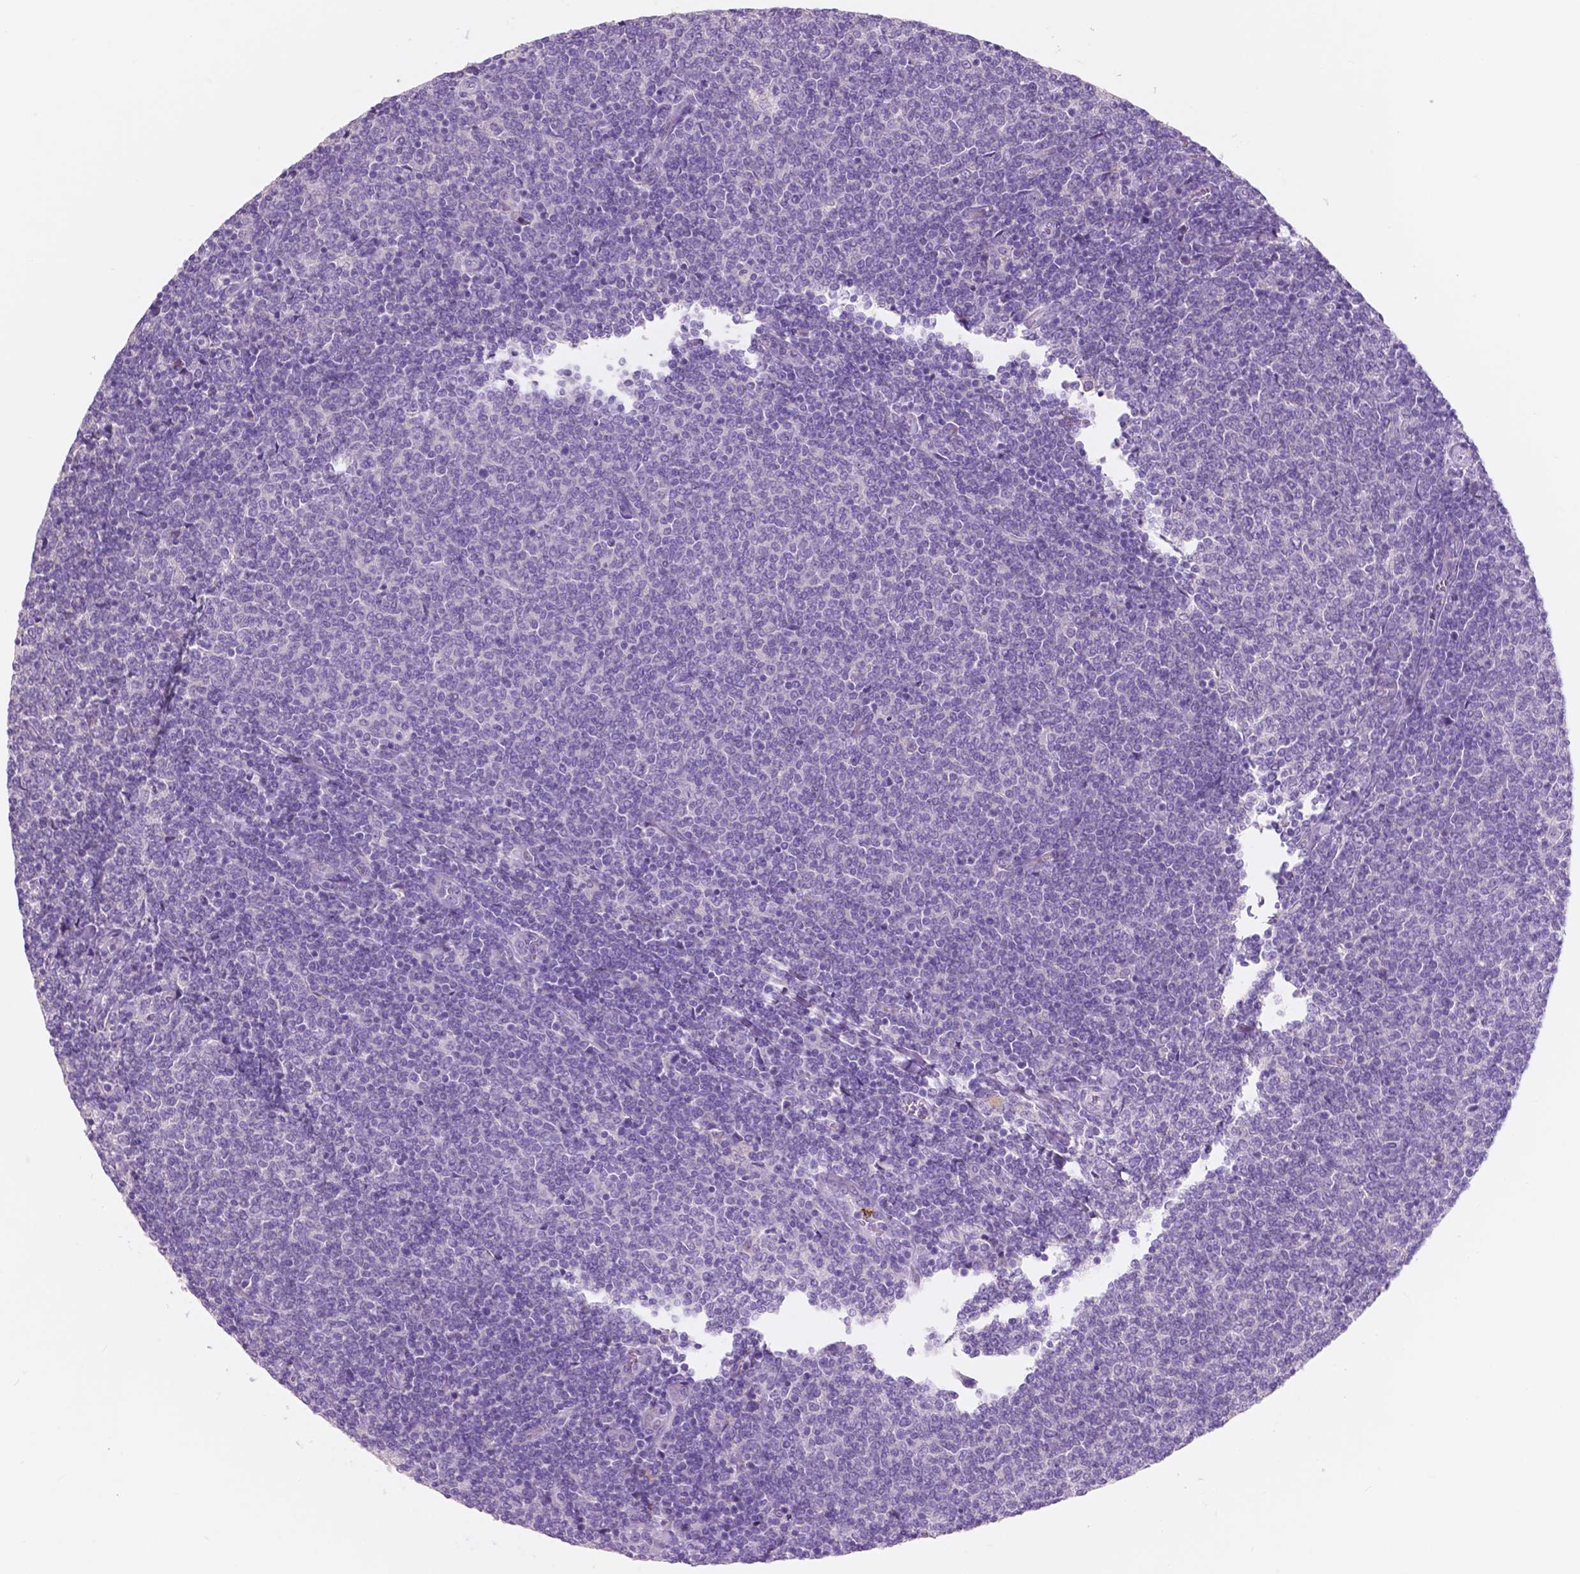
{"staining": {"intensity": "negative", "quantity": "none", "location": "none"}, "tissue": "lymphoma", "cell_type": "Tumor cells", "image_type": "cancer", "snomed": [{"axis": "morphology", "description": "Malignant lymphoma, non-Hodgkin's type, Low grade"}, {"axis": "topography", "description": "Lymph node"}], "caption": "IHC micrograph of neoplastic tissue: human malignant lymphoma, non-Hodgkin's type (low-grade) stained with DAB (3,3'-diaminobenzidine) demonstrates no significant protein staining in tumor cells.", "gene": "CUZD1", "patient": {"sex": "male", "age": 52}}